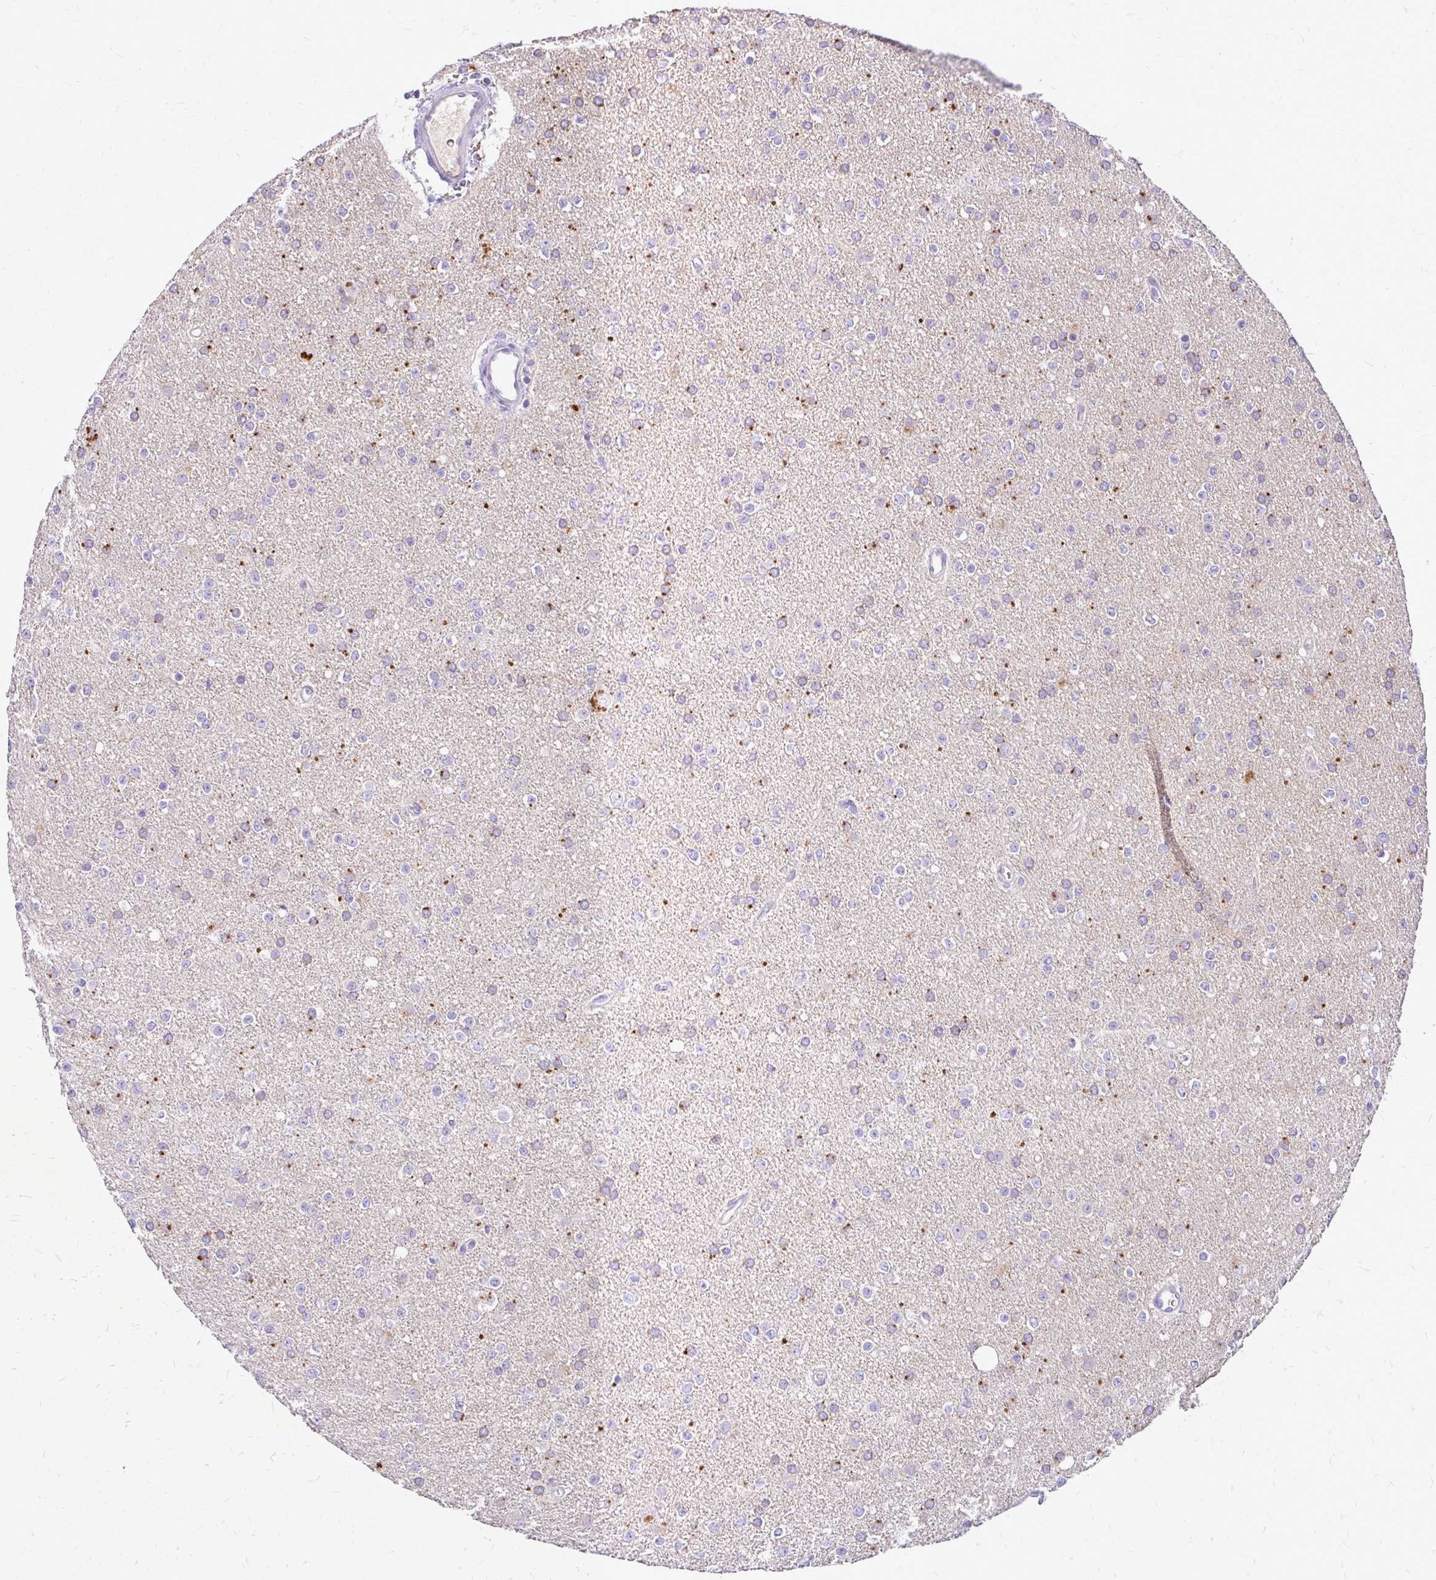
{"staining": {"intensity": "moderate", "quantity": "<25%", "location": "cytoplasmic/membranous"}, "tissue": "glioma", "cell_type": "Tumor cells", "image_type": "cancer", "snomed": [{"axis": "morphology", "description": "Glioma, malignant, Low grade"}, {"axis": "topography", "description": "Brain"}], "caption": "DAB (3,3'-diaminobenzidine) immunohistochemical staining of human malignant glioma (low-grade) reveals moderate cytoplasmic/membranous protein expression in about <25% of tumor cells.", "gene": "MAP1LC3A", "patient": {"sex": "female", "age": 34}}